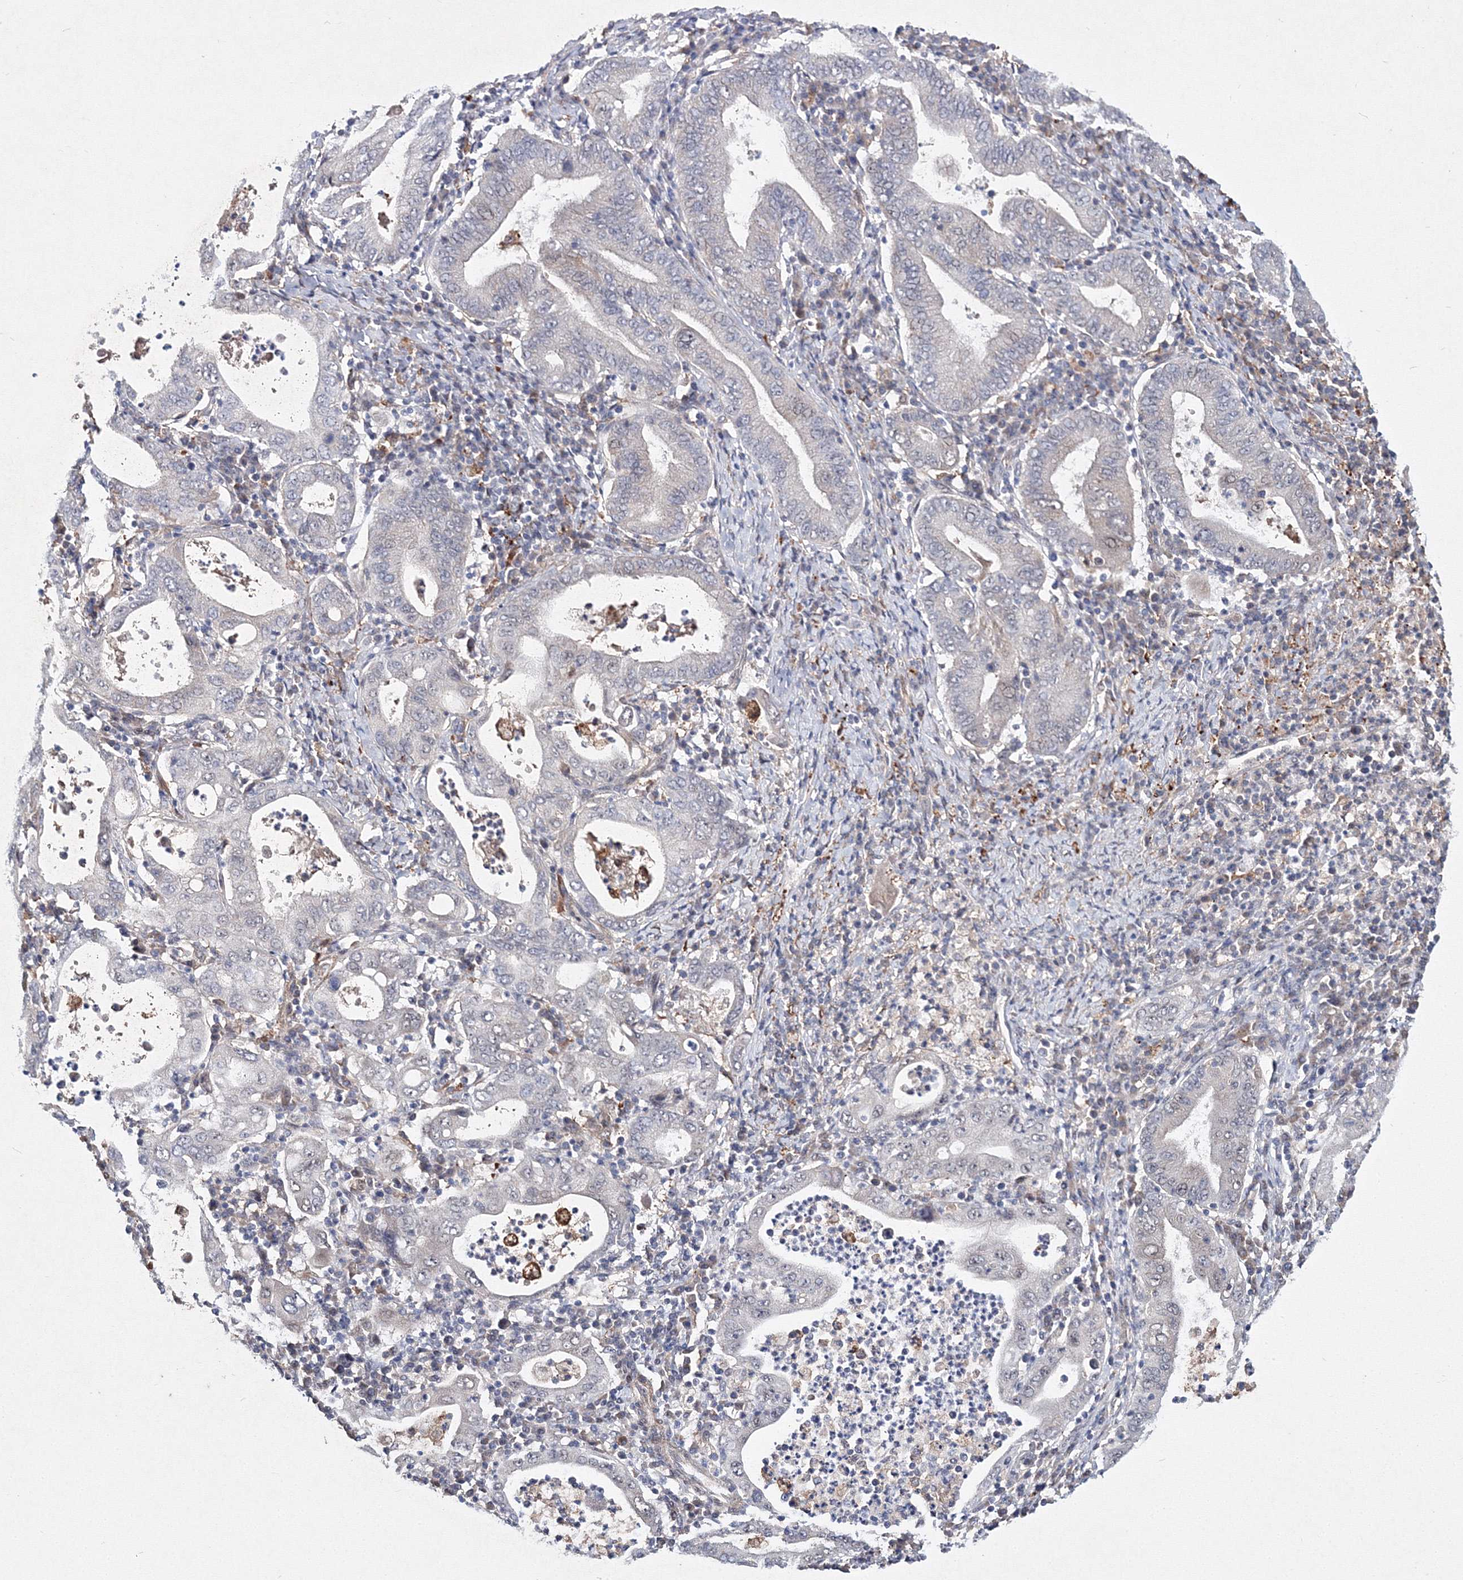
{"staining": {"intensity": "negative", "quantity": "none", "location": "none"}, "tissue": "stomach cancer", "cell_type": "Tumor cells", "image_type": "cancer", "snomed": [{"axis": "morphology", "description": "Normal tissue, NOS"}, {"axis": "morphology", "description": "Adenocarcinoma, NOS"}, {"axis": "topography", "description": "Esophagus"}, {"axis": "topography", "description": "Stomach, upper"}, {"axis": "topography", "description": "Peripheral nerve tissue"}], "caption": "IHC image of human stomach adenocarcinoma stained for a protein (brown), which exhibits no staining in tumor cells. The staining was performed using DAB (3,3'-diaminobenzidine) to visualize the protein expression in brown, while the nuclei were stained in blue with hematoxylin (Magnification: 20x).", "gene": "C11orf52", "patient": {"sex": "male", "age": 62}}